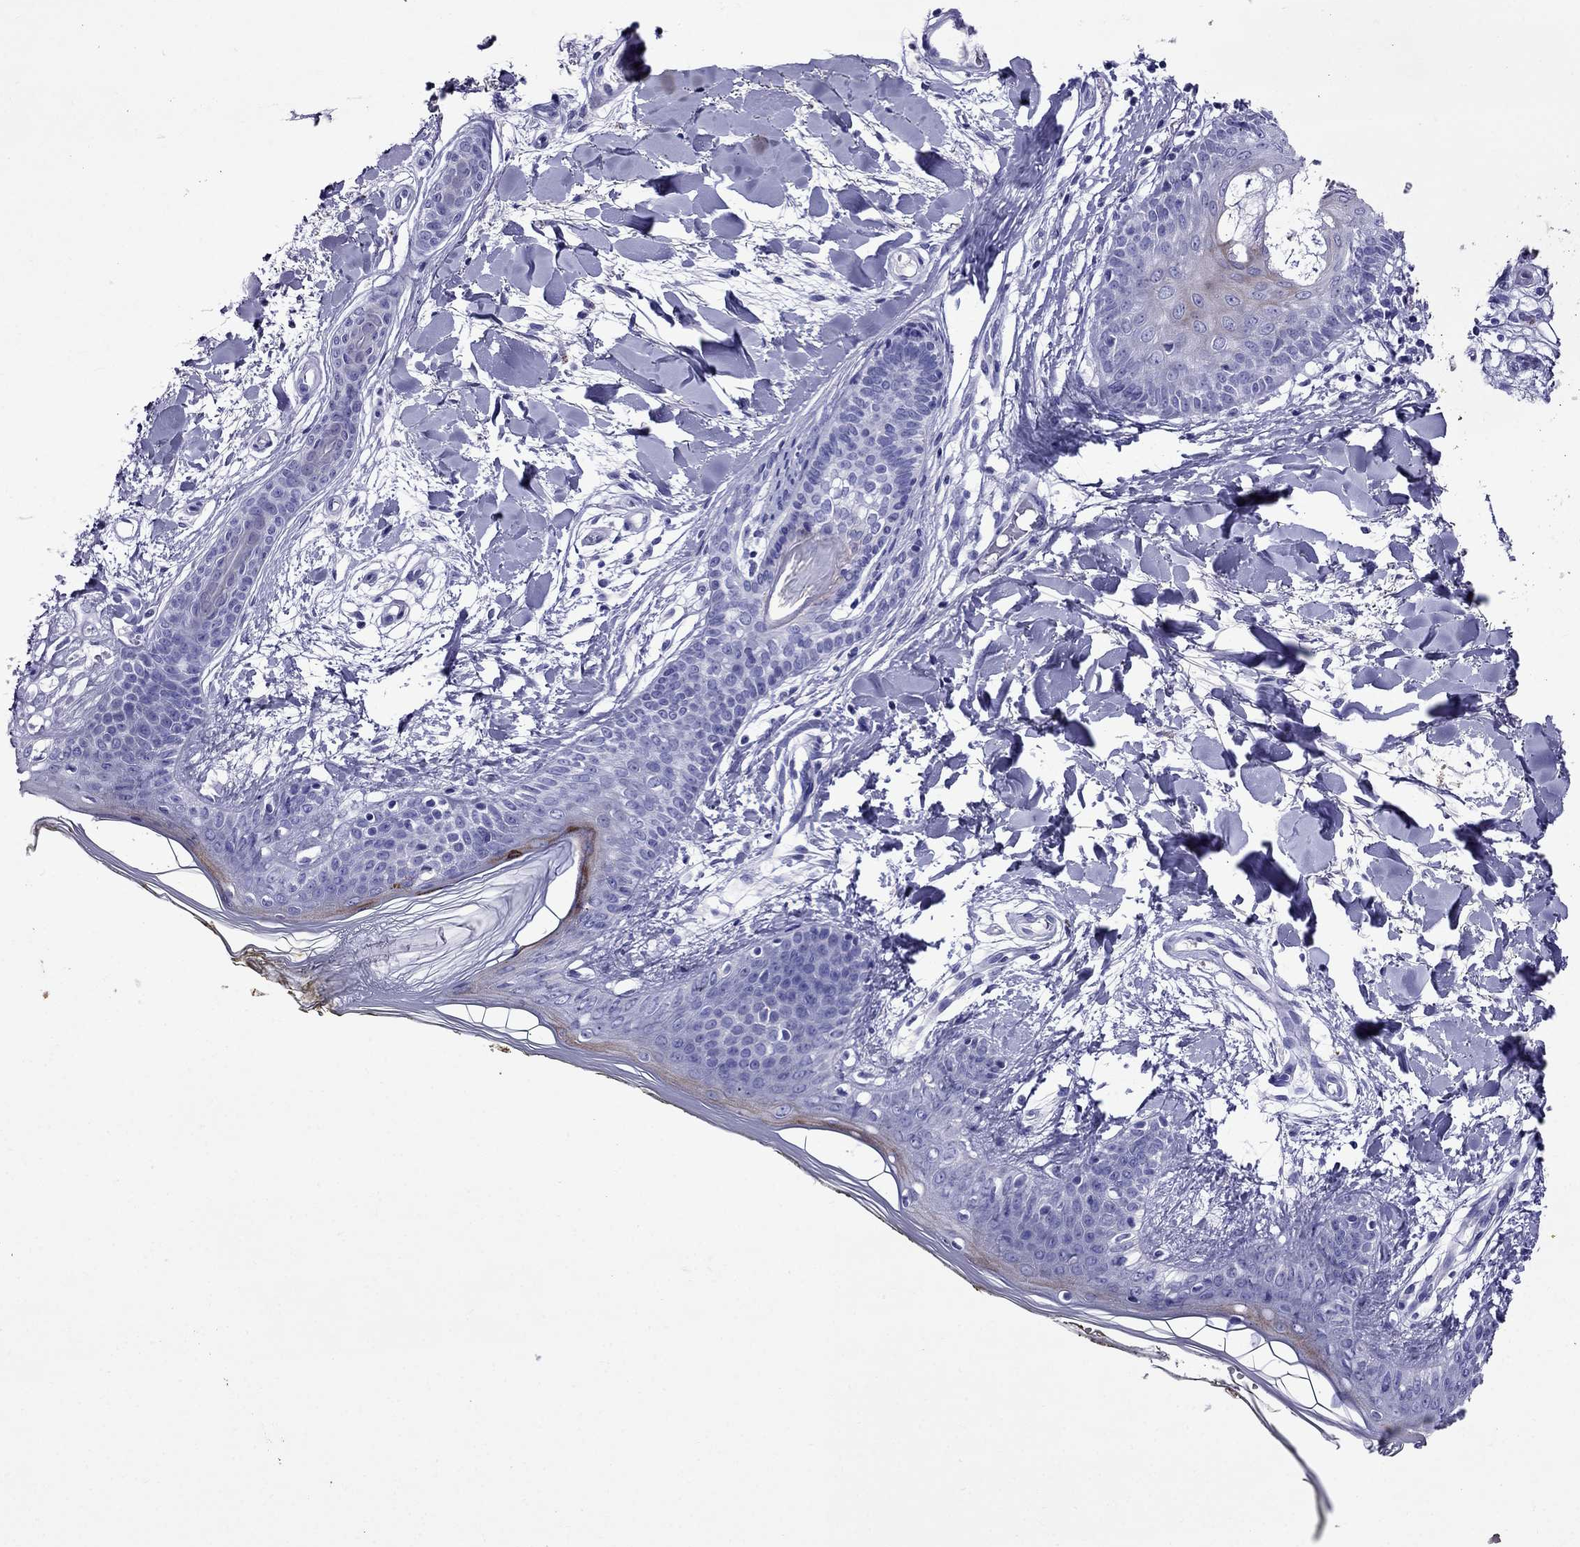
{"staining": {"intensity": "negative", "quantity": "none", "location": "none"}, "tissue": "skin", "cell_type": "Fibroblasts", "image_type": "normal", "snomed": [{"axis": "morphology", "description": "Normal tissue, NOS"}, {"axis": "topography", "description": "Skin"}], "caption": "A high-resolution micrograph shows IHC staining of unremarkable skin, which displays no significant staining in fibroblasts. (DAB (3,3'-diaminobenzidine) immunohistochemistry (IHC), high magnification).", "gene": "CRYBA1", "patient": {"sex": "female", "age": 34}}